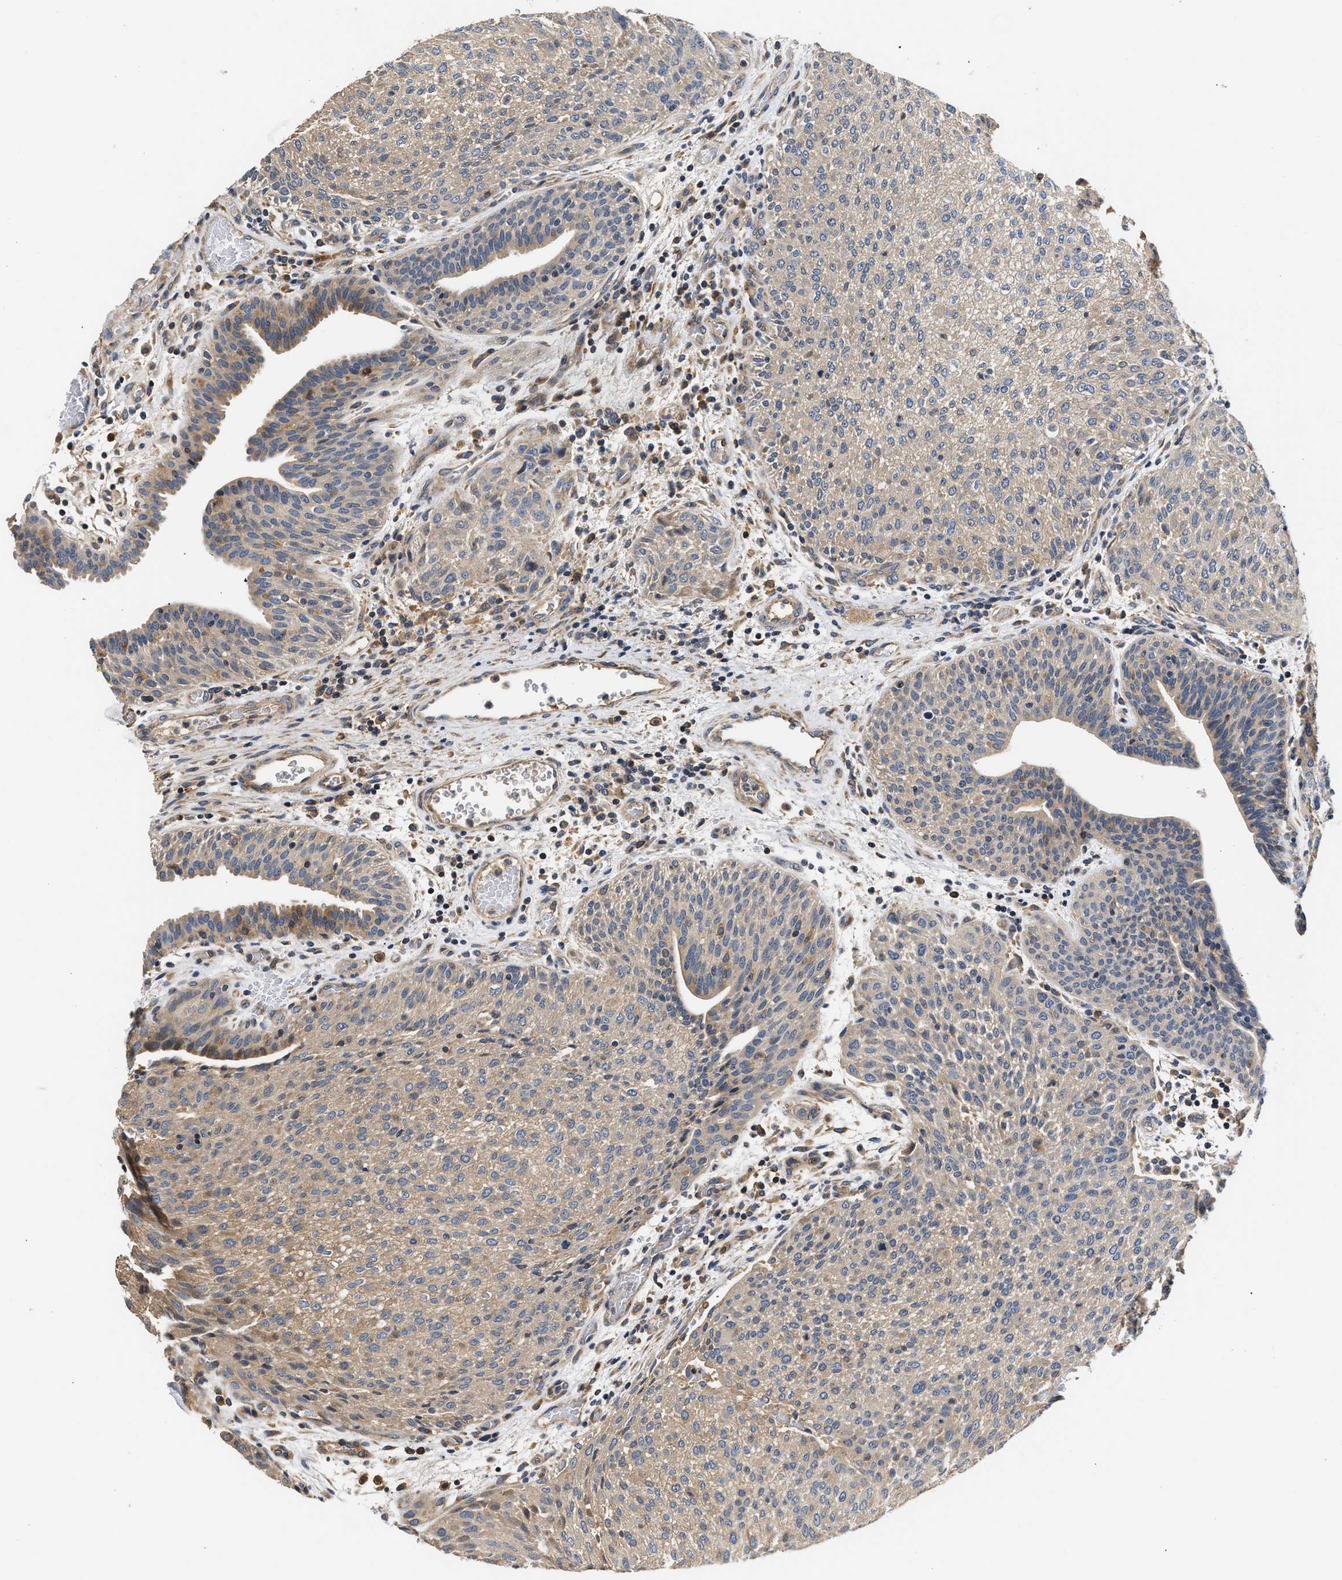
{"staining": {"intensity": "weak", "quantity": "<25%", "location": "cytoplasmic/membranous"}, "tissue": "urothelial cancer", "cell_type": "Tumor cells", "image_type": "cancer", "snomed": [{"axis": "morphology", "description": "Urothelial carcinoma, Low grade"}, {"axis": "morphology", "description": "Urothelial carcinoma, High grade"}, {"axis": "topography", "description": "Urinary bladder"}], "caption": "Immunohistochemistry (IHC) micrograph of neoplastic tissue: human urothelial cancer stained with DAB exhibits no significant protein positivity in tumor cells.", "gene": "TEX2", "patient": {"sex": "male", "age": 35}}